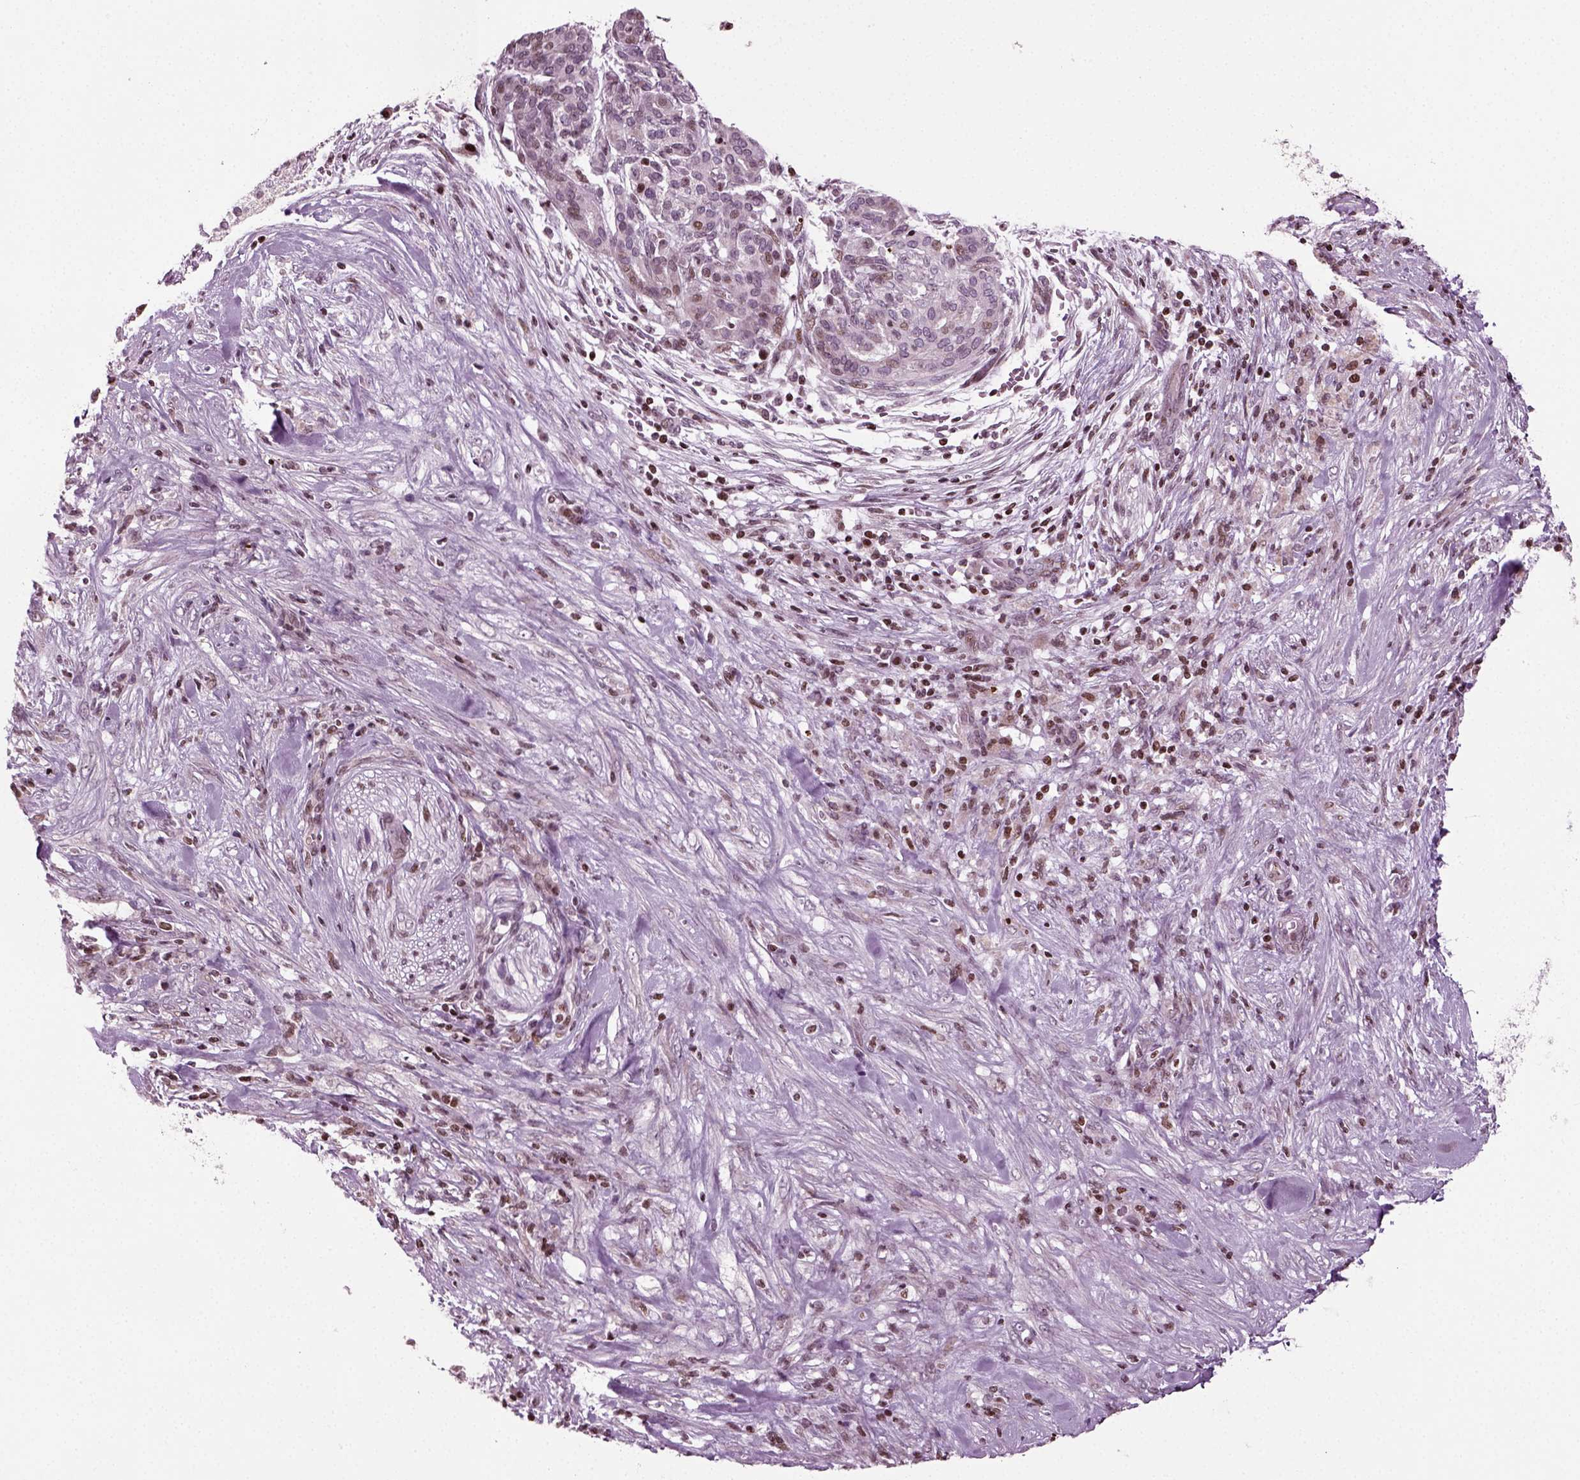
{"staining": {"intensity": "moderate", "quantity": "<25%", "location": "nuclear"}, "tissue": "pancreatic cancer", "cell_type": "Tumor cells", "image_type": "cancer", "snomed": [{"axis": "morphology", "description": "Adenocarcinoma, NOS"}, {"axis": "topography", "description": "Pancreas"}], "caption": "Adenocarcinoma (pancreatic) tissue displays moderate nuclear staining in about <25% of tumor cells The staining was performed using DAB (3,3'-diaminobenzidine) to visualize the protein expression in brown, while the nuclei were stained in blue with hematoxylin (Magnification: 20x).", "gene": "HEYL", "patient": {"sex": "male", "age": 44}}